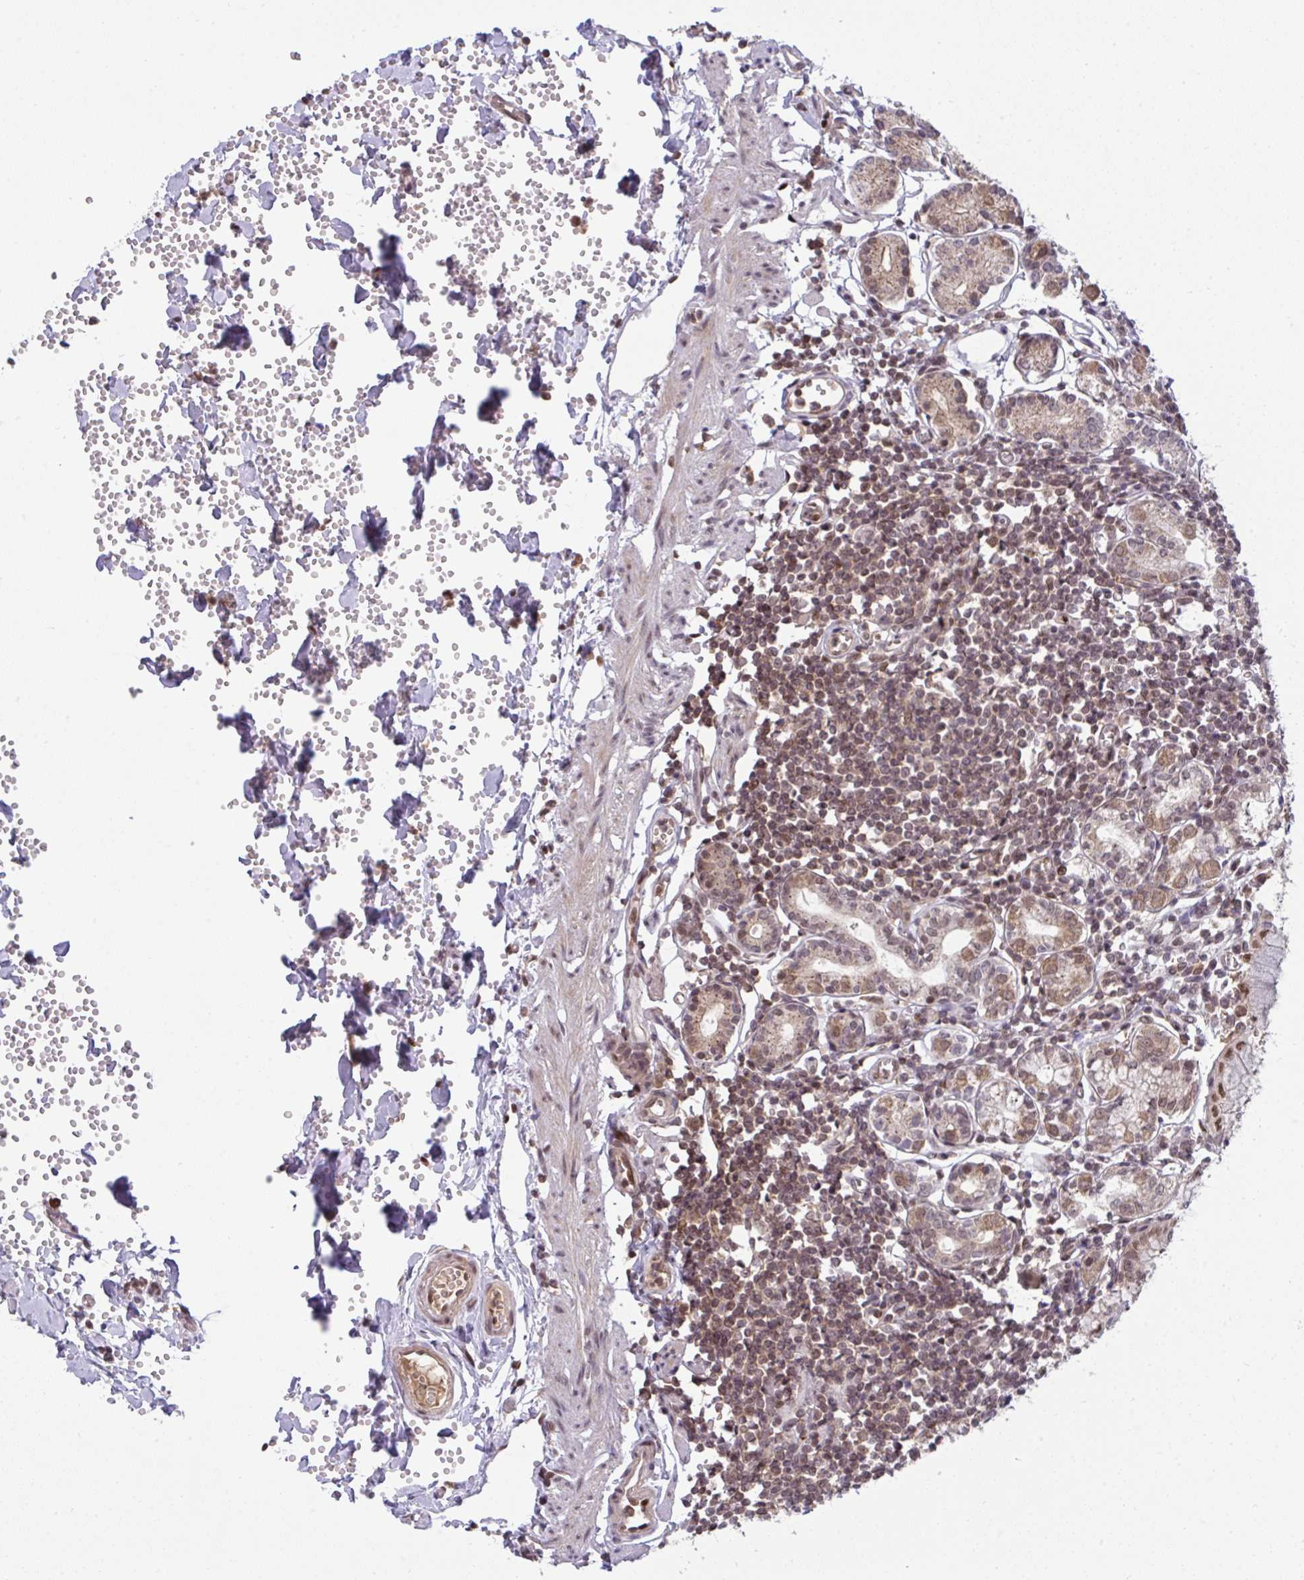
{"staining": {"intensity": "moderate", "quantity": ">75%", "location": "cytoplasmic/membranous,nuclear"}, "tissue": "stomach", "cell_type": "Glandular cells", "image_type": "normal", "snomed": [{"axis": "morphology", "description": "Normal tissue, NOS"}, {"axis": "topography", "description": "Stomach"}], "caption": "DAB immunohistochemical staining of unremarkable stomach reveals moderate cytoplasmic/membranous,nuclear protein staining in about >75% of glandular cells.", "gene": "KLF2", "patient": {"sex": "female", "age": 62}}